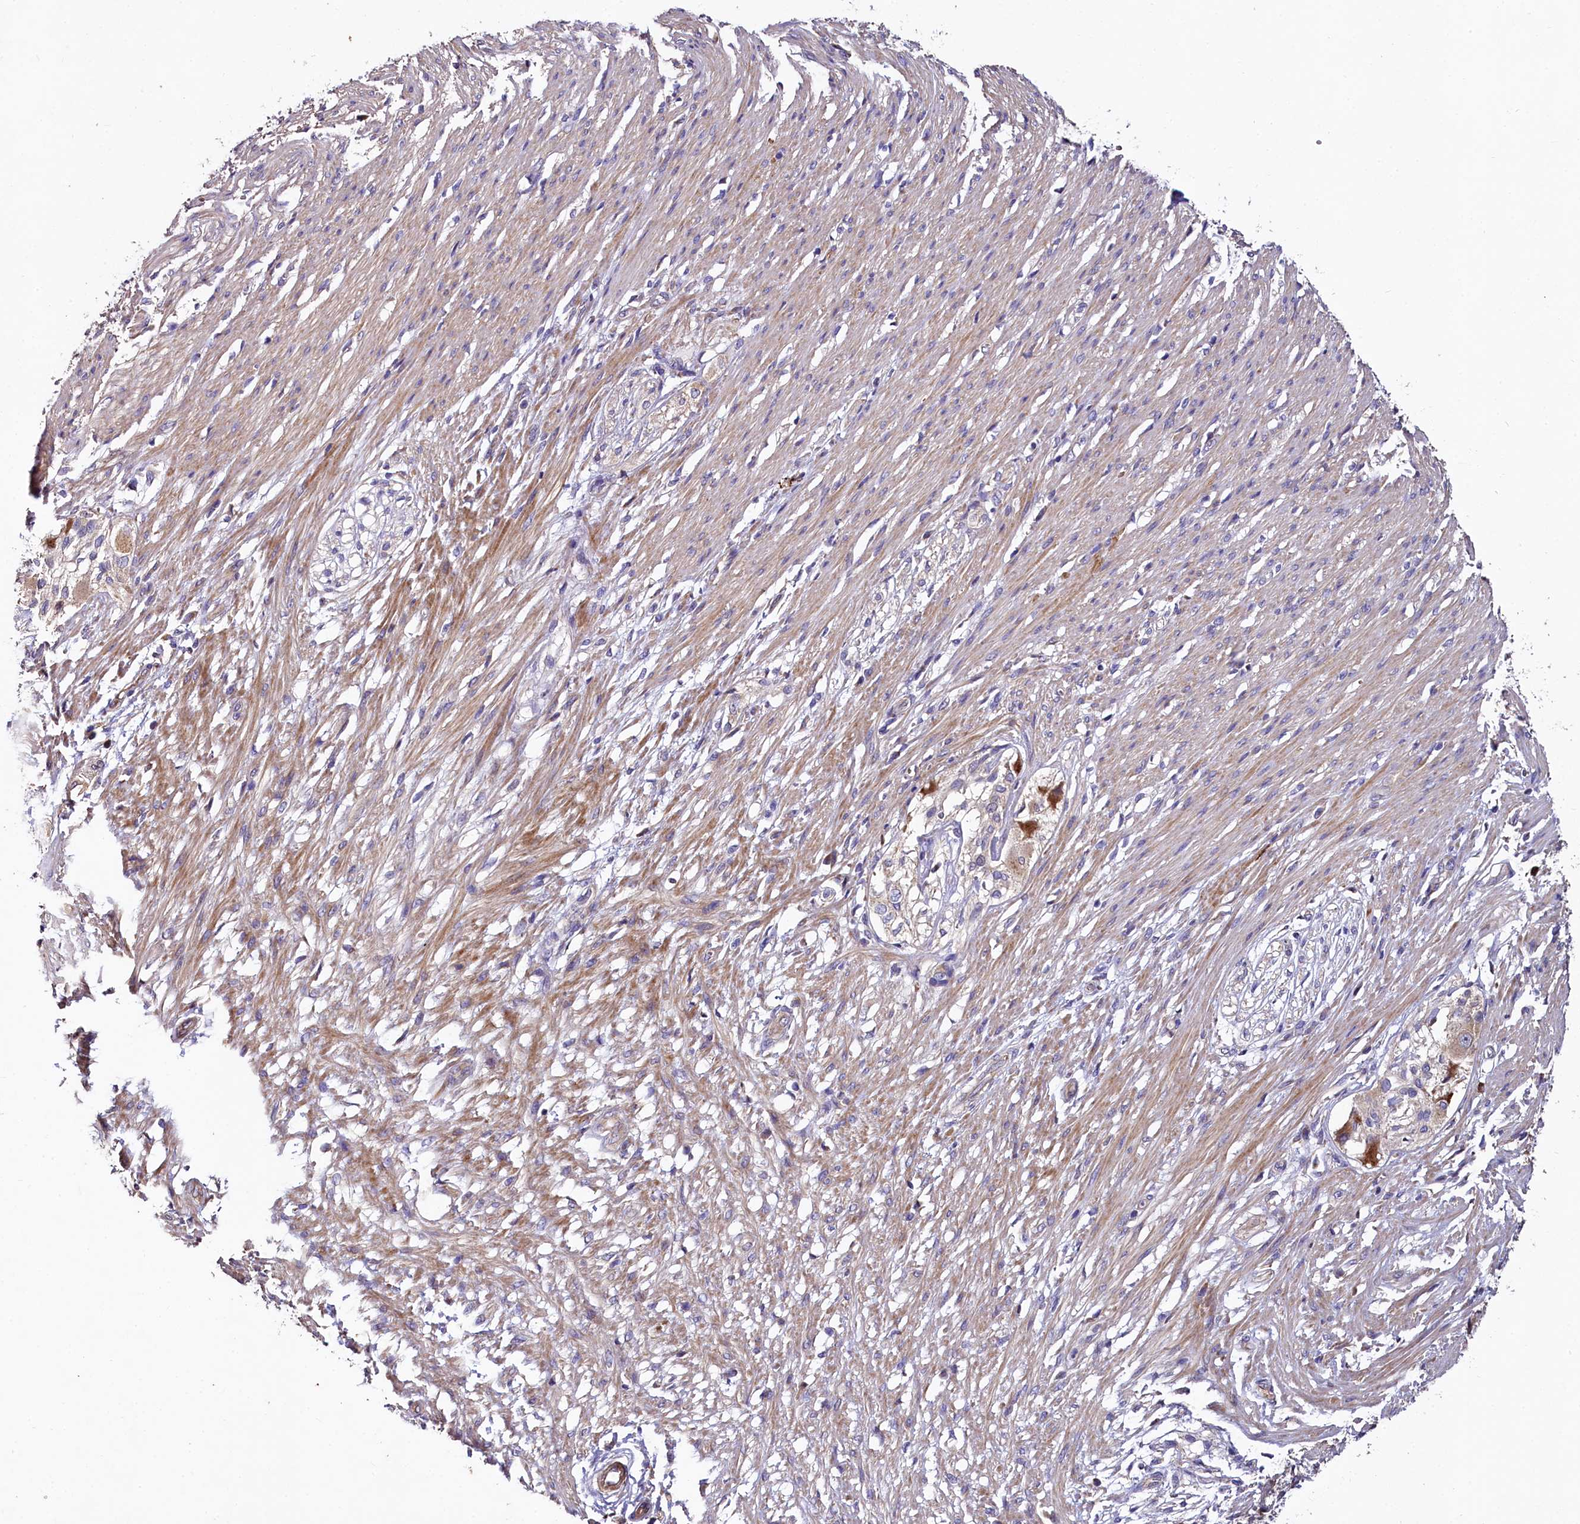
{"staining": {"intensity": "moderate", "quantity": ">75%", "location": "cytoplasmic/membranous"}, "tissue": "smooth muscle", "cell_type": "Smooth muscle cells", "image_type": "normal", "snomed": [{"axis": "morphology", "description": "Normal tissue, NOS"}, {"axis": "morphology", "description": "Adenocarcinoma, NOS"}, {"axis": "topography", "description": "Colon"}, {"axis": "topography", "description": "Peripheral nerve tissue"}], "caption": "A histopathology image of human smooth muscle stained for a protein shows moderate cytoplasmic/membranous brown staining in smooth muscle cells.", "gene": "SPRYD3", "patient": {"sex": "male", "age": 14}}